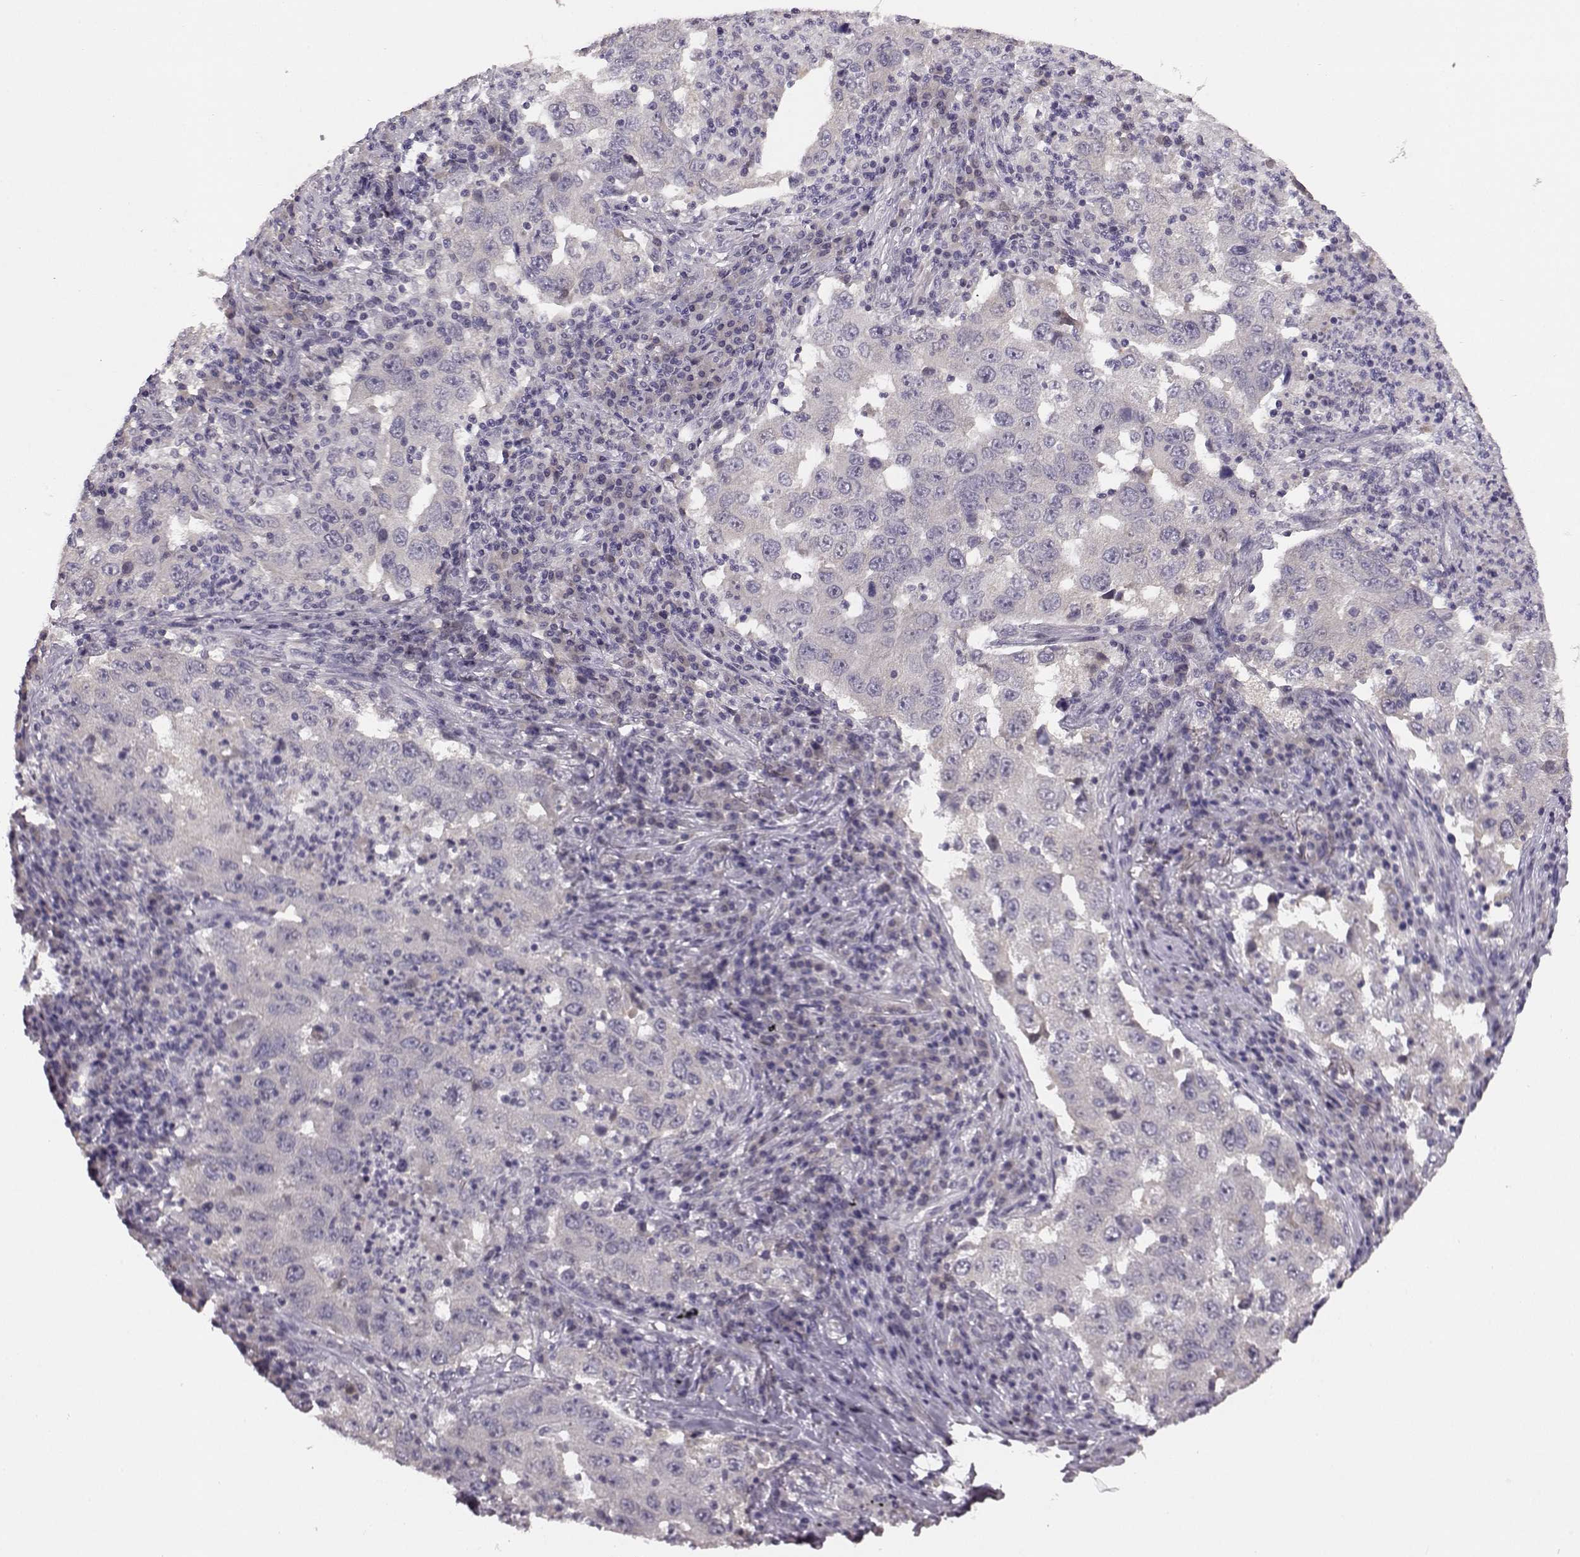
{"staining": {"intensity": "negative", "quantity": "none", "location": "none"}, "tissue": "lung cancer", "cell_type": "Tumor cells", "image_type": "cancer", "snomed": [{"axis": "morphology", "description": "Adenocarcinoma, NOS"}, {"axis": "topography", "description": "Lung"}], "caption": "Image shows no protein staining in tumor cells of lung cancer tissue. (DAB (3,3'-diaminobenzidine) immunohistochemistry (IHC) with hematoxylin counter stain).", "gene": "BFSP2", "patient": {"sex": "male", "age": 73}}